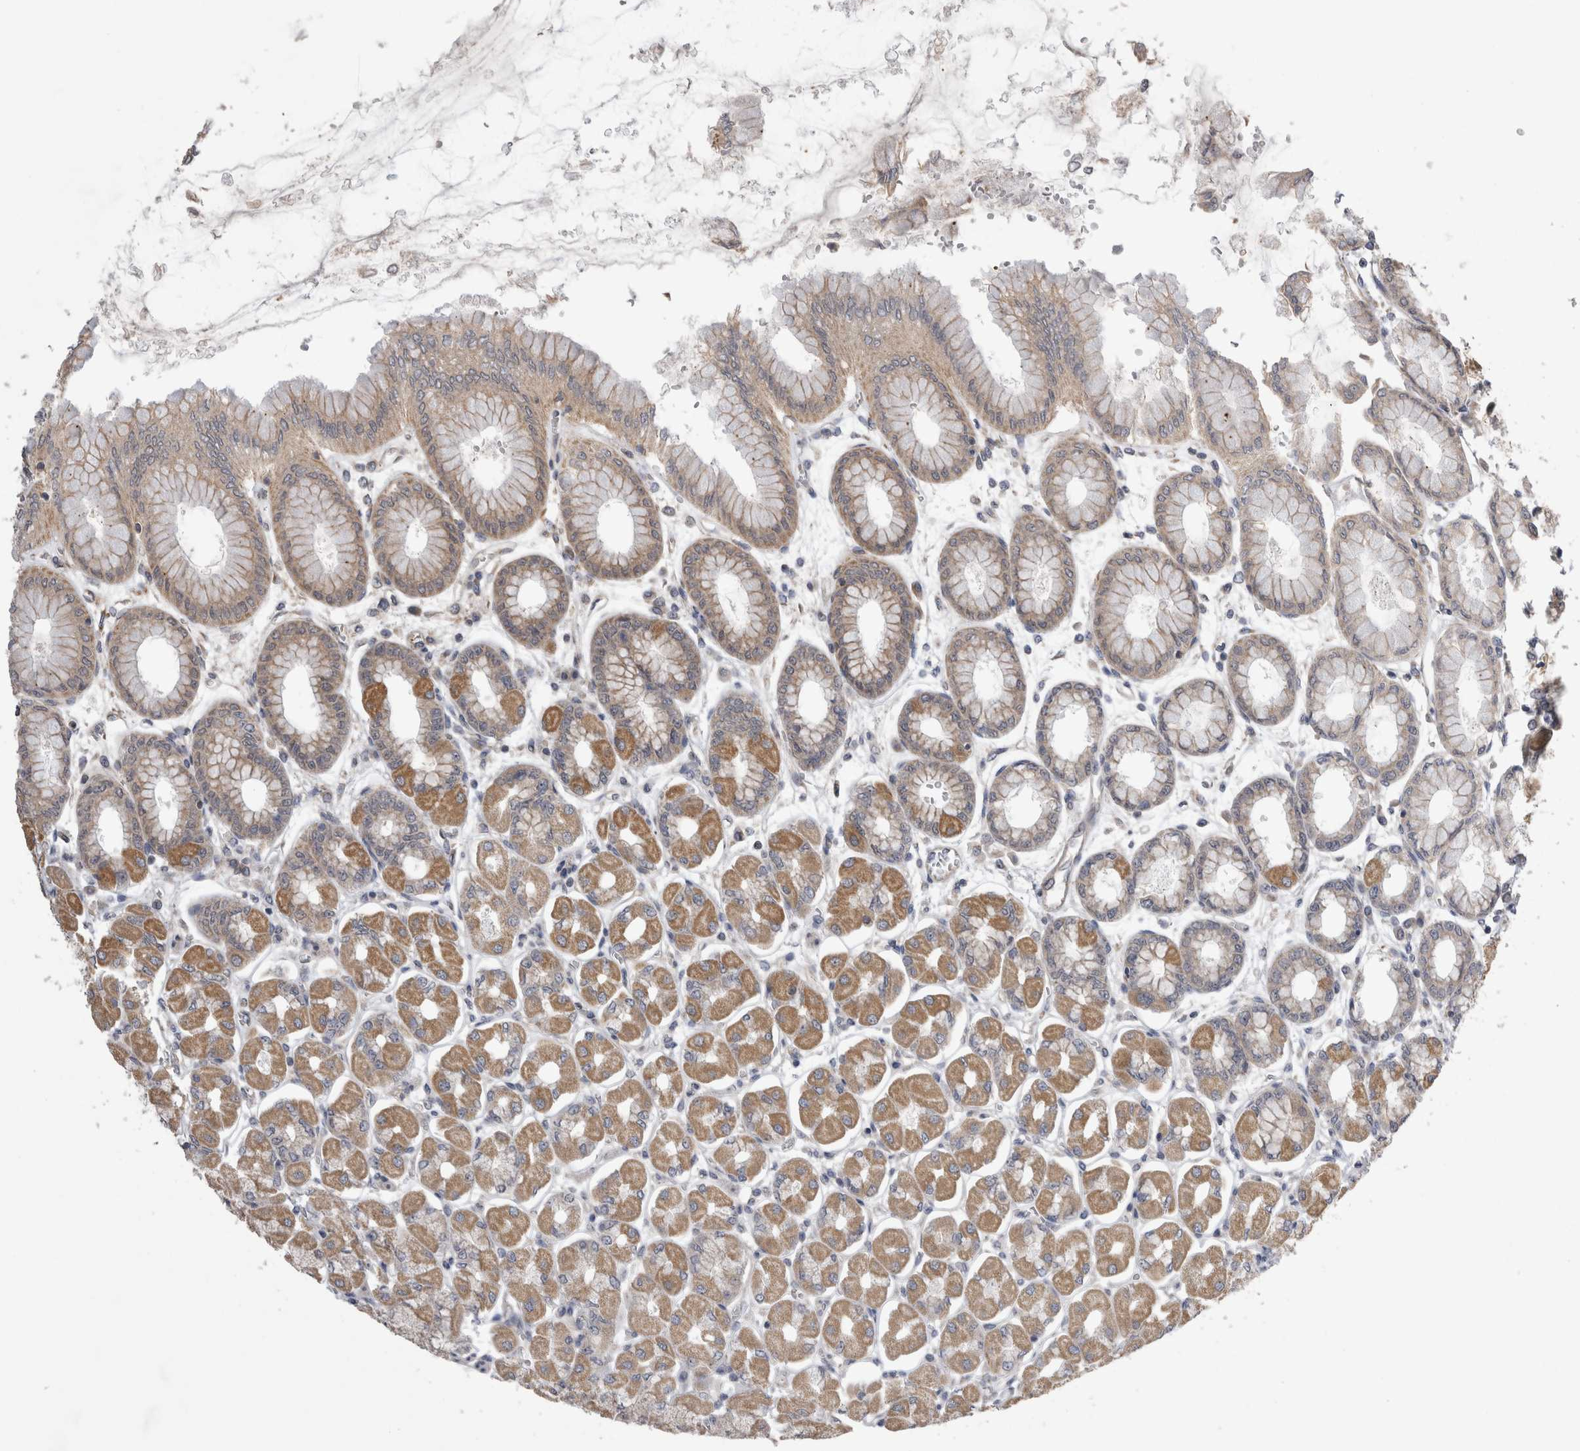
{"staining": {"intensity": "moderate", "quantity": ">75%", "location": "cytoplasmic/membranous"}, "tissue": "stomach", "cell_type": "Glandular cells", "image_type": "normal", "snomed": [{"axis": "morphology", "description": "Normal tissue, NOS"}, {"axis": "topography", "description": "Stomach, upper"}], "caption": "The image reveals staining of normal stomach, revealing moderate cytoplasmic/membranous protein staining (brown color) within glandular cells.", "gene": "ARHGAP29", "patient": {"sex": "female", "age": 56}}